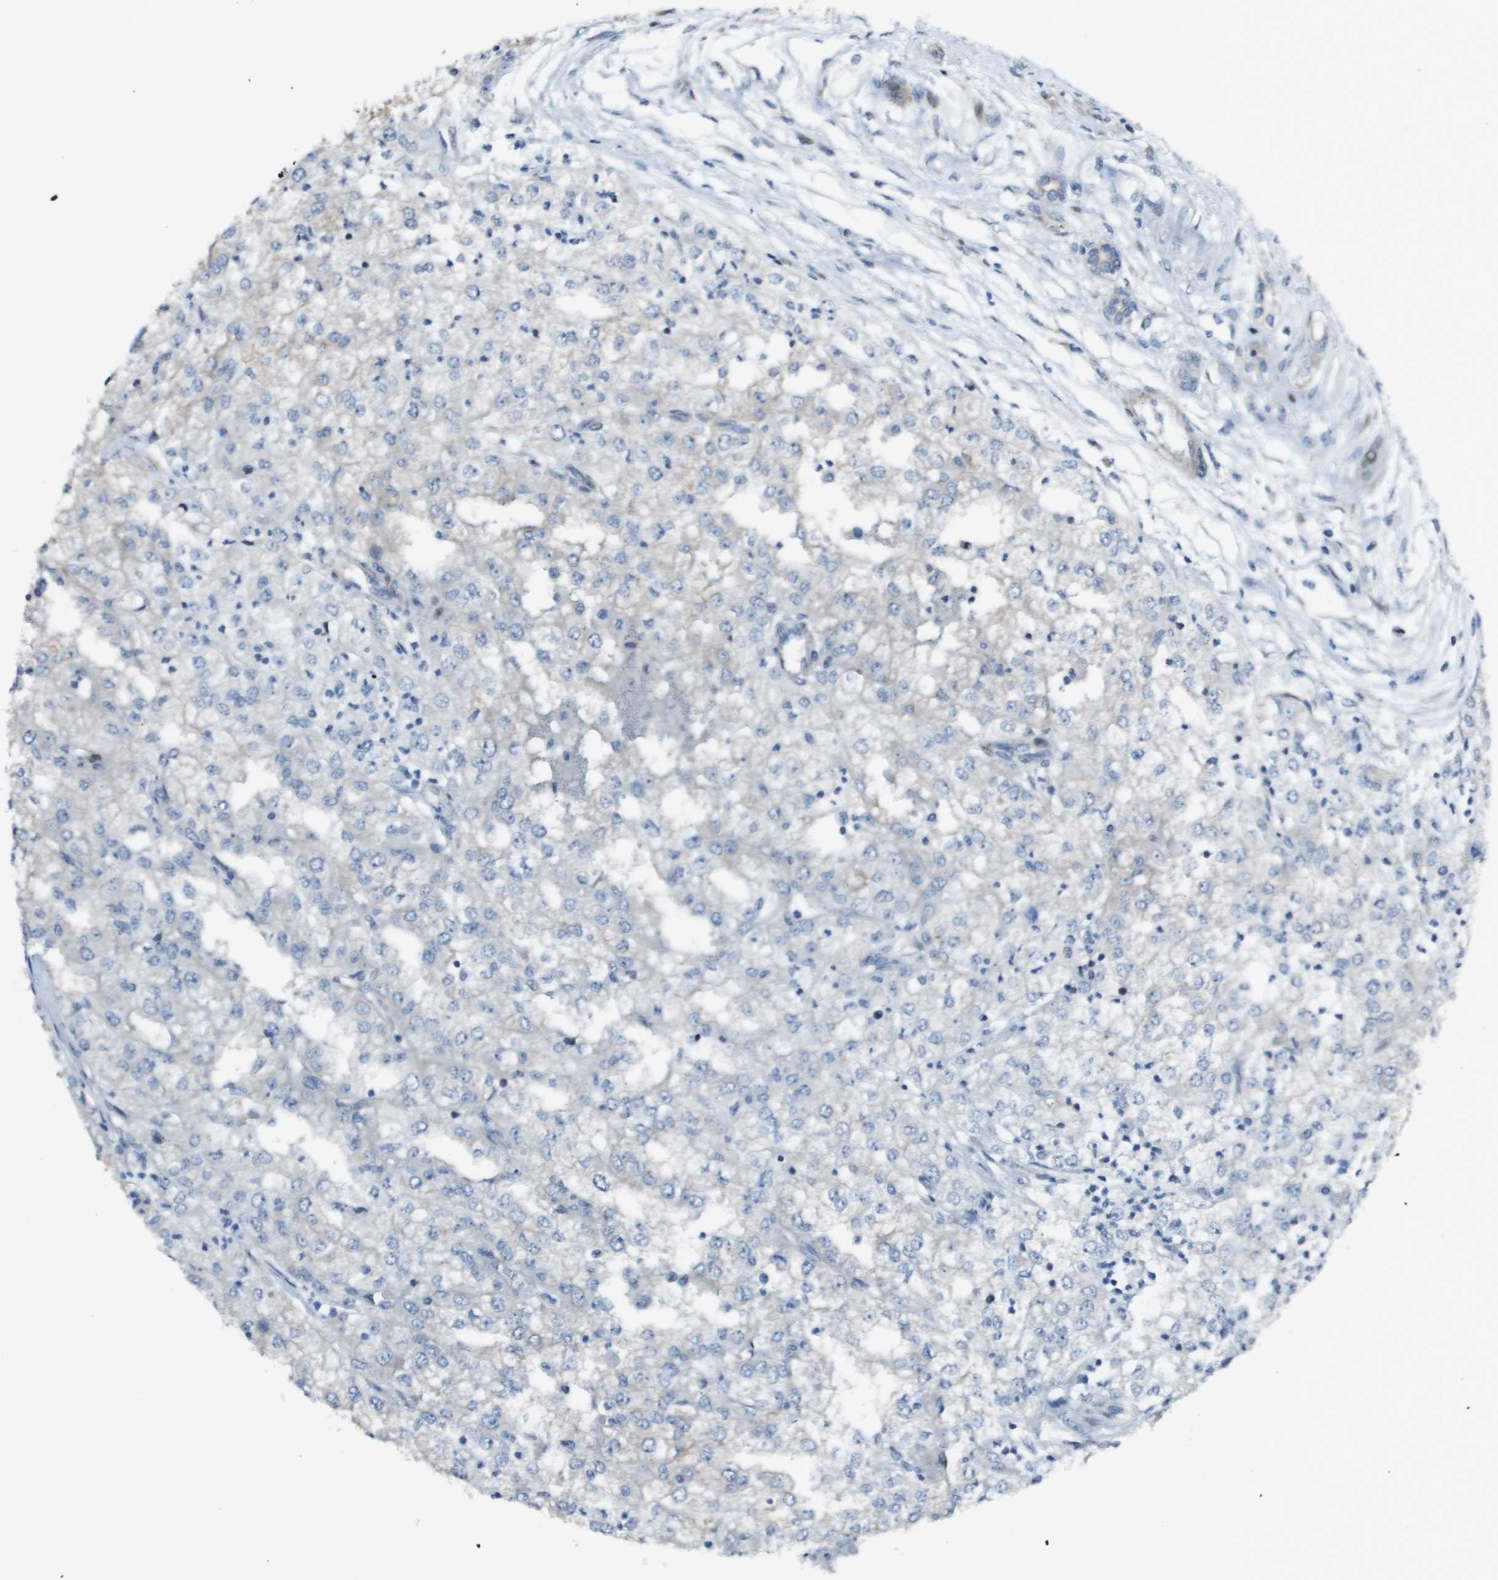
{"staining": {"intensity": "negative", "quantity": "none", "location": "none"}, "tissue": "renal cancer", "cell_type": "Tumor cells", "image_type": "cancer", "snomed": [{"axis": "morphology", "description": "Adenocarcinoma, NOS"}, {"axis": "topography", "description": "Kidney"}], "caption": "Immunohistochemistry of human renal cancer (adenocarcinoma) demonstrates no positivity in tumor cells. The staining is performed using DAB brown chromogen with nuclei counter-stained in using hematoxylin.", "gene": "MGAT3", "patient": {"sex": "female", "age": 54}}